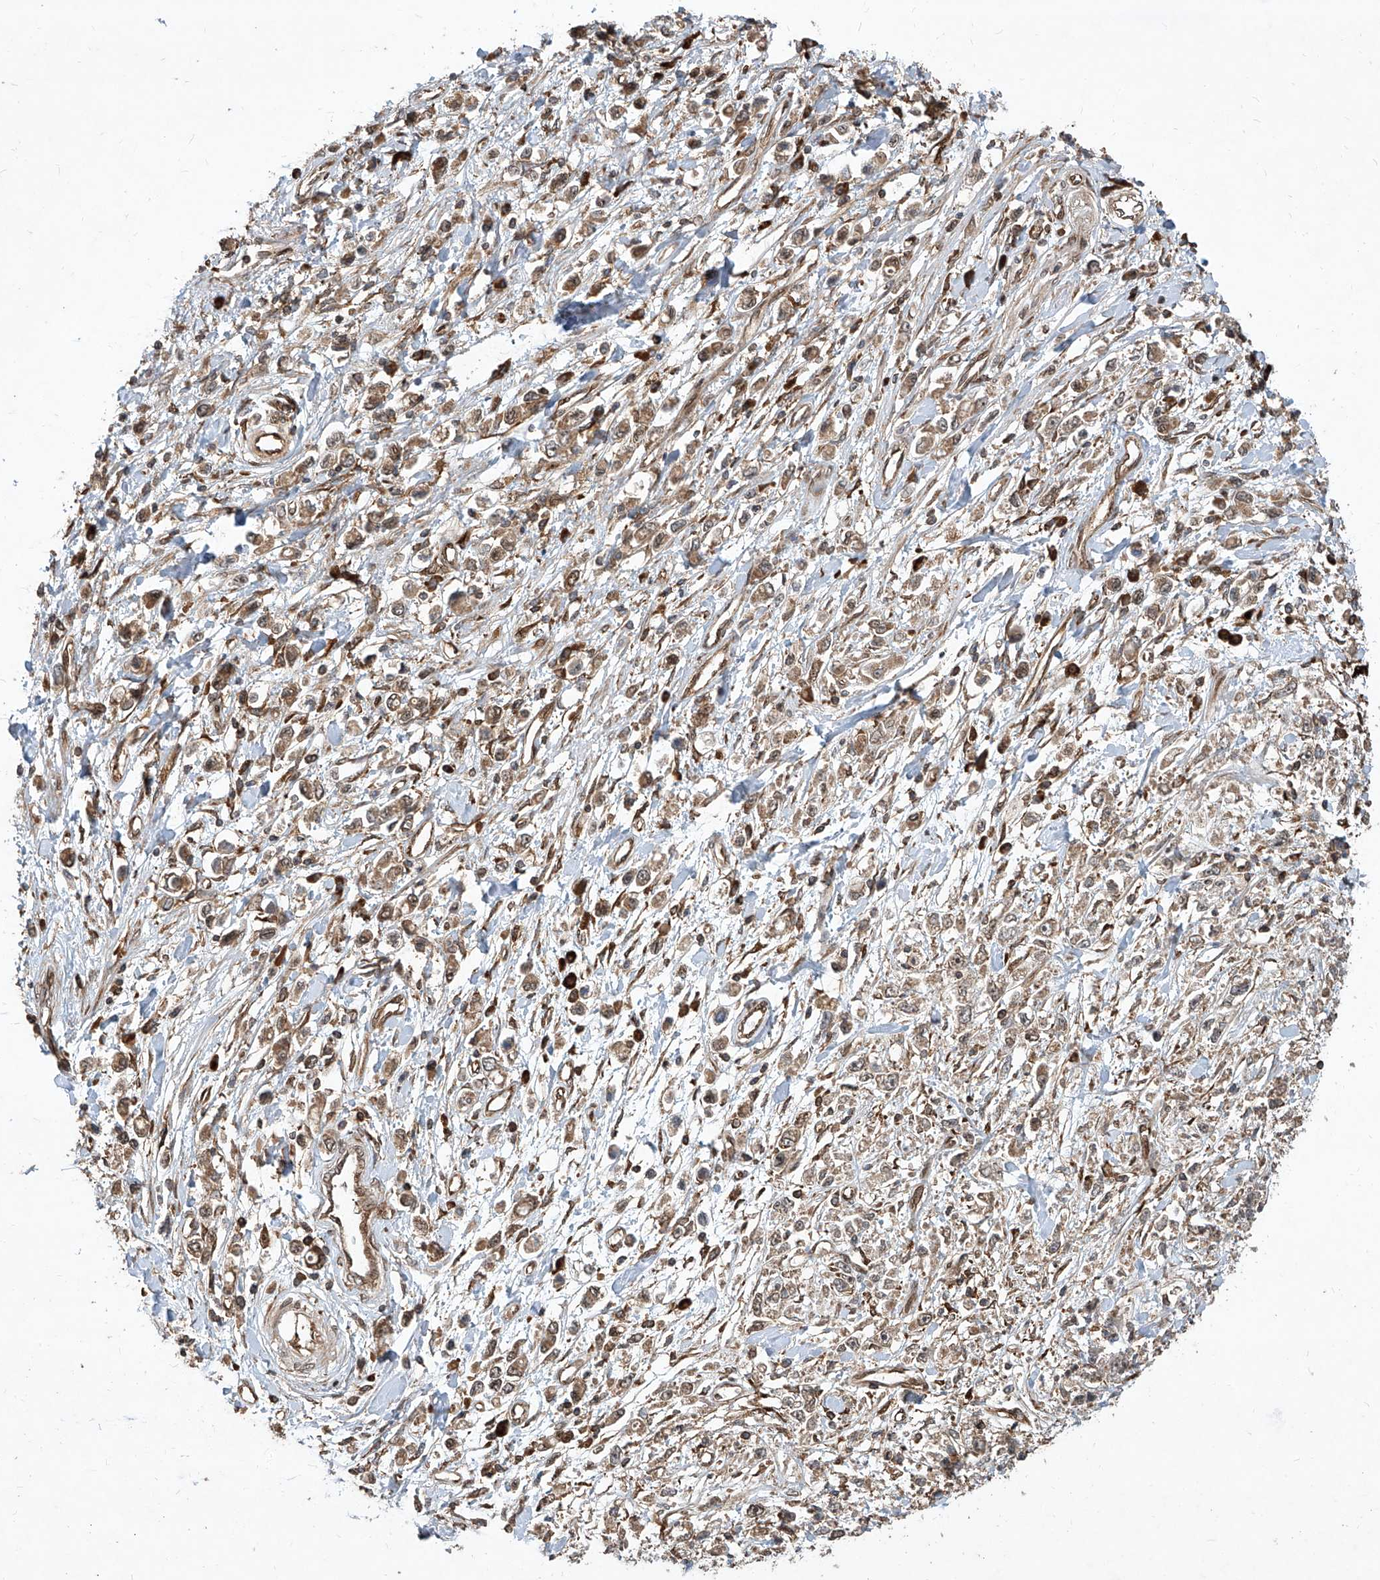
{"staining": {"intensity": "weak", "quantity": ">75%", "location": "cytoplasmic/membranous"}, "tissue": "stomach cancer", "cell_type": "Tumor cells", "image_type": "cancer", "snomed": [{"axis": "morphology", "description": "Adenocarcinoma, NOS"}, {"axis": "topography", "description": "Stomach"}], "caption": "Tumor cells demonstrate low levels of weak cytoplasmic/membranous expression in approximately >75% of cells in human stomach cancer.", "gene": "MAGED2", "patient": {"sex": "female", "age": 59}}